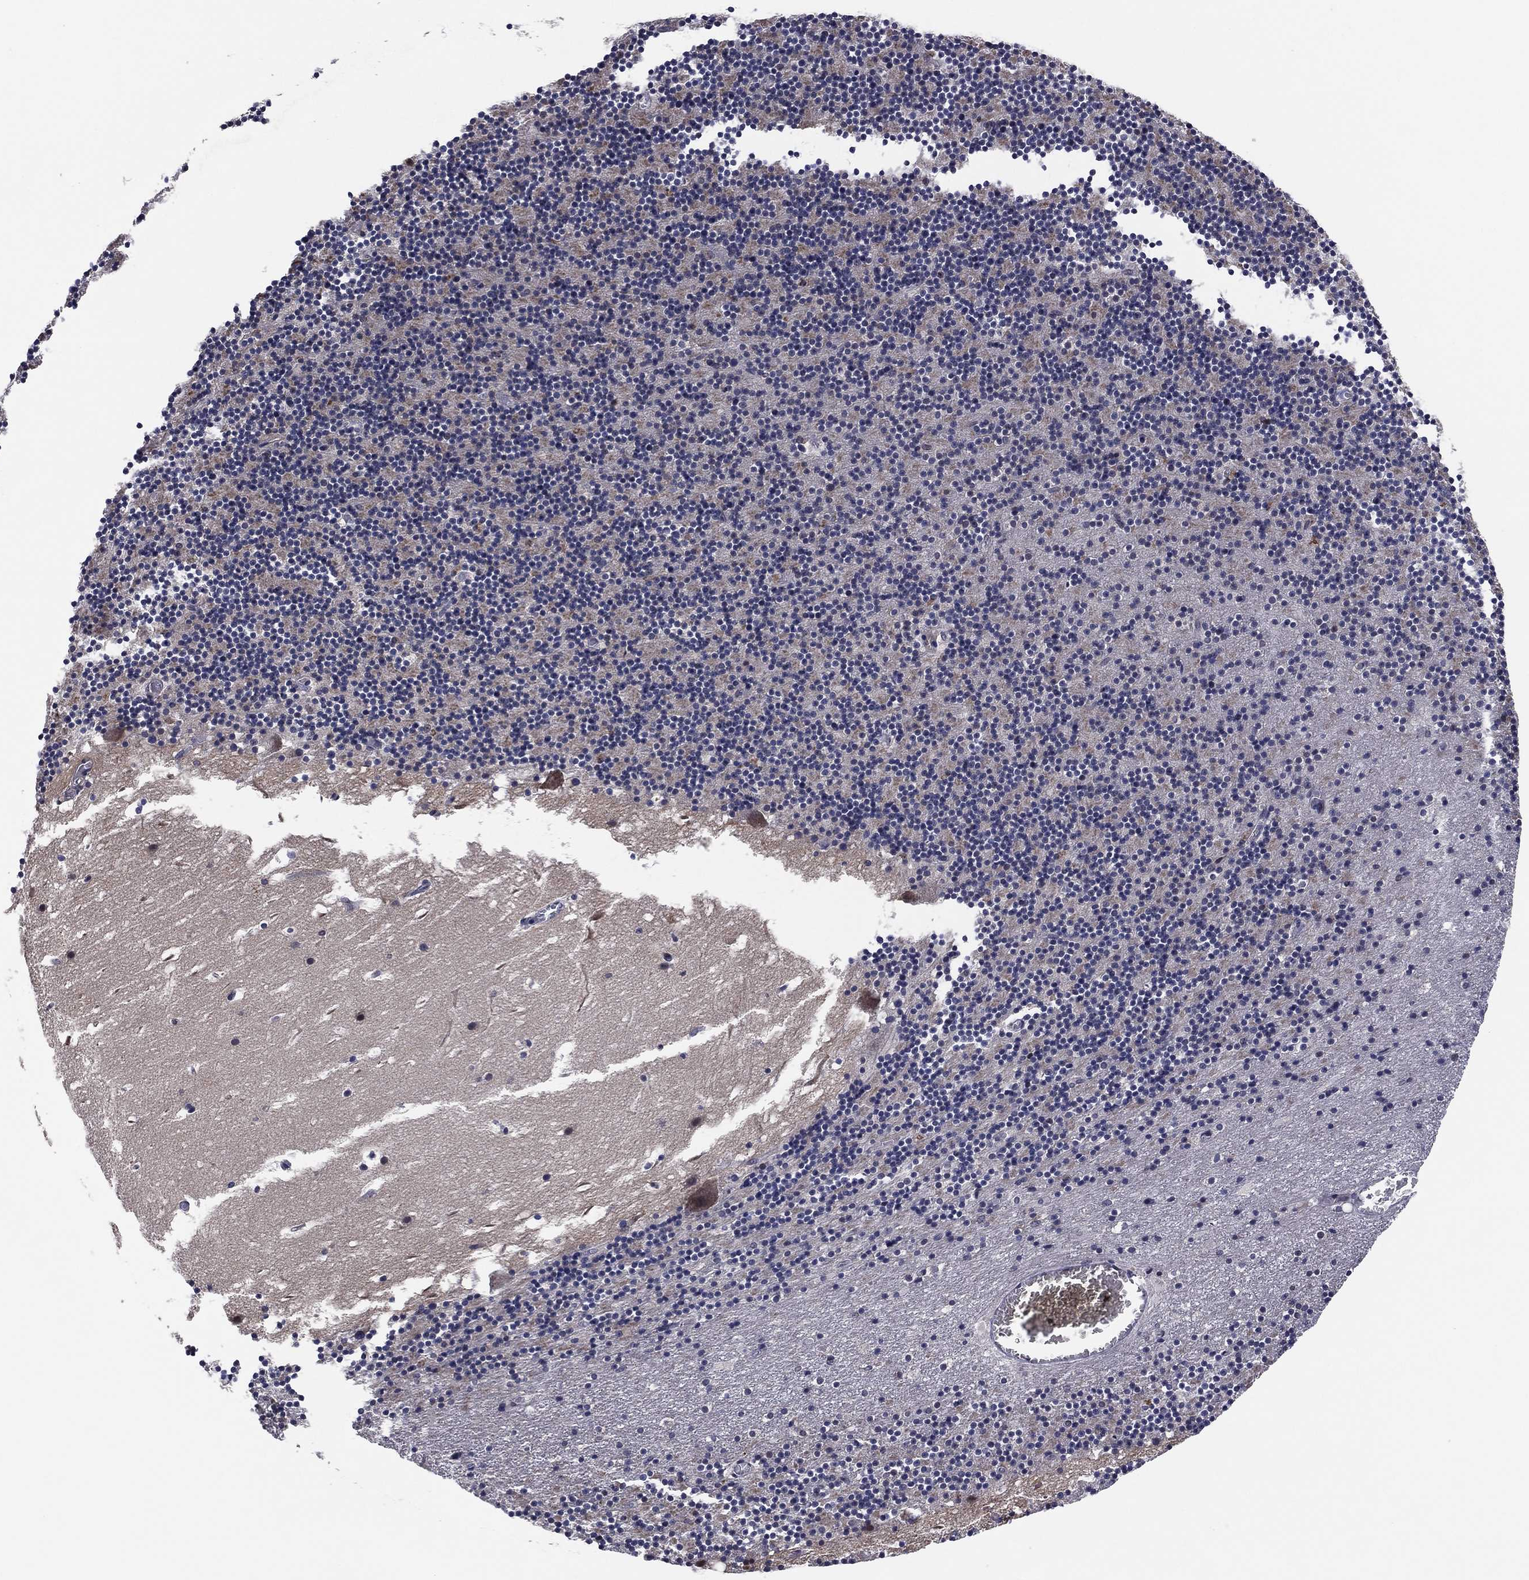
{"staining": {"intensity": "negative", "quantity": "none", "location": "none"}, "tissue": "cerebellum", "cell_type": "Cells in granular layer", "image_type": "normal", "snomed": [{"axis": "morphology", "description": "Normal tissue, NOS"}, {"axis": "topography", "description": "Cerebellum"}], "caption": "Human cerebellum stained for a protein using IHC reveals no expression in cells in granular layer.", "gene": "ICOSLG", "patient": {"sex": "male", "age": 37}}